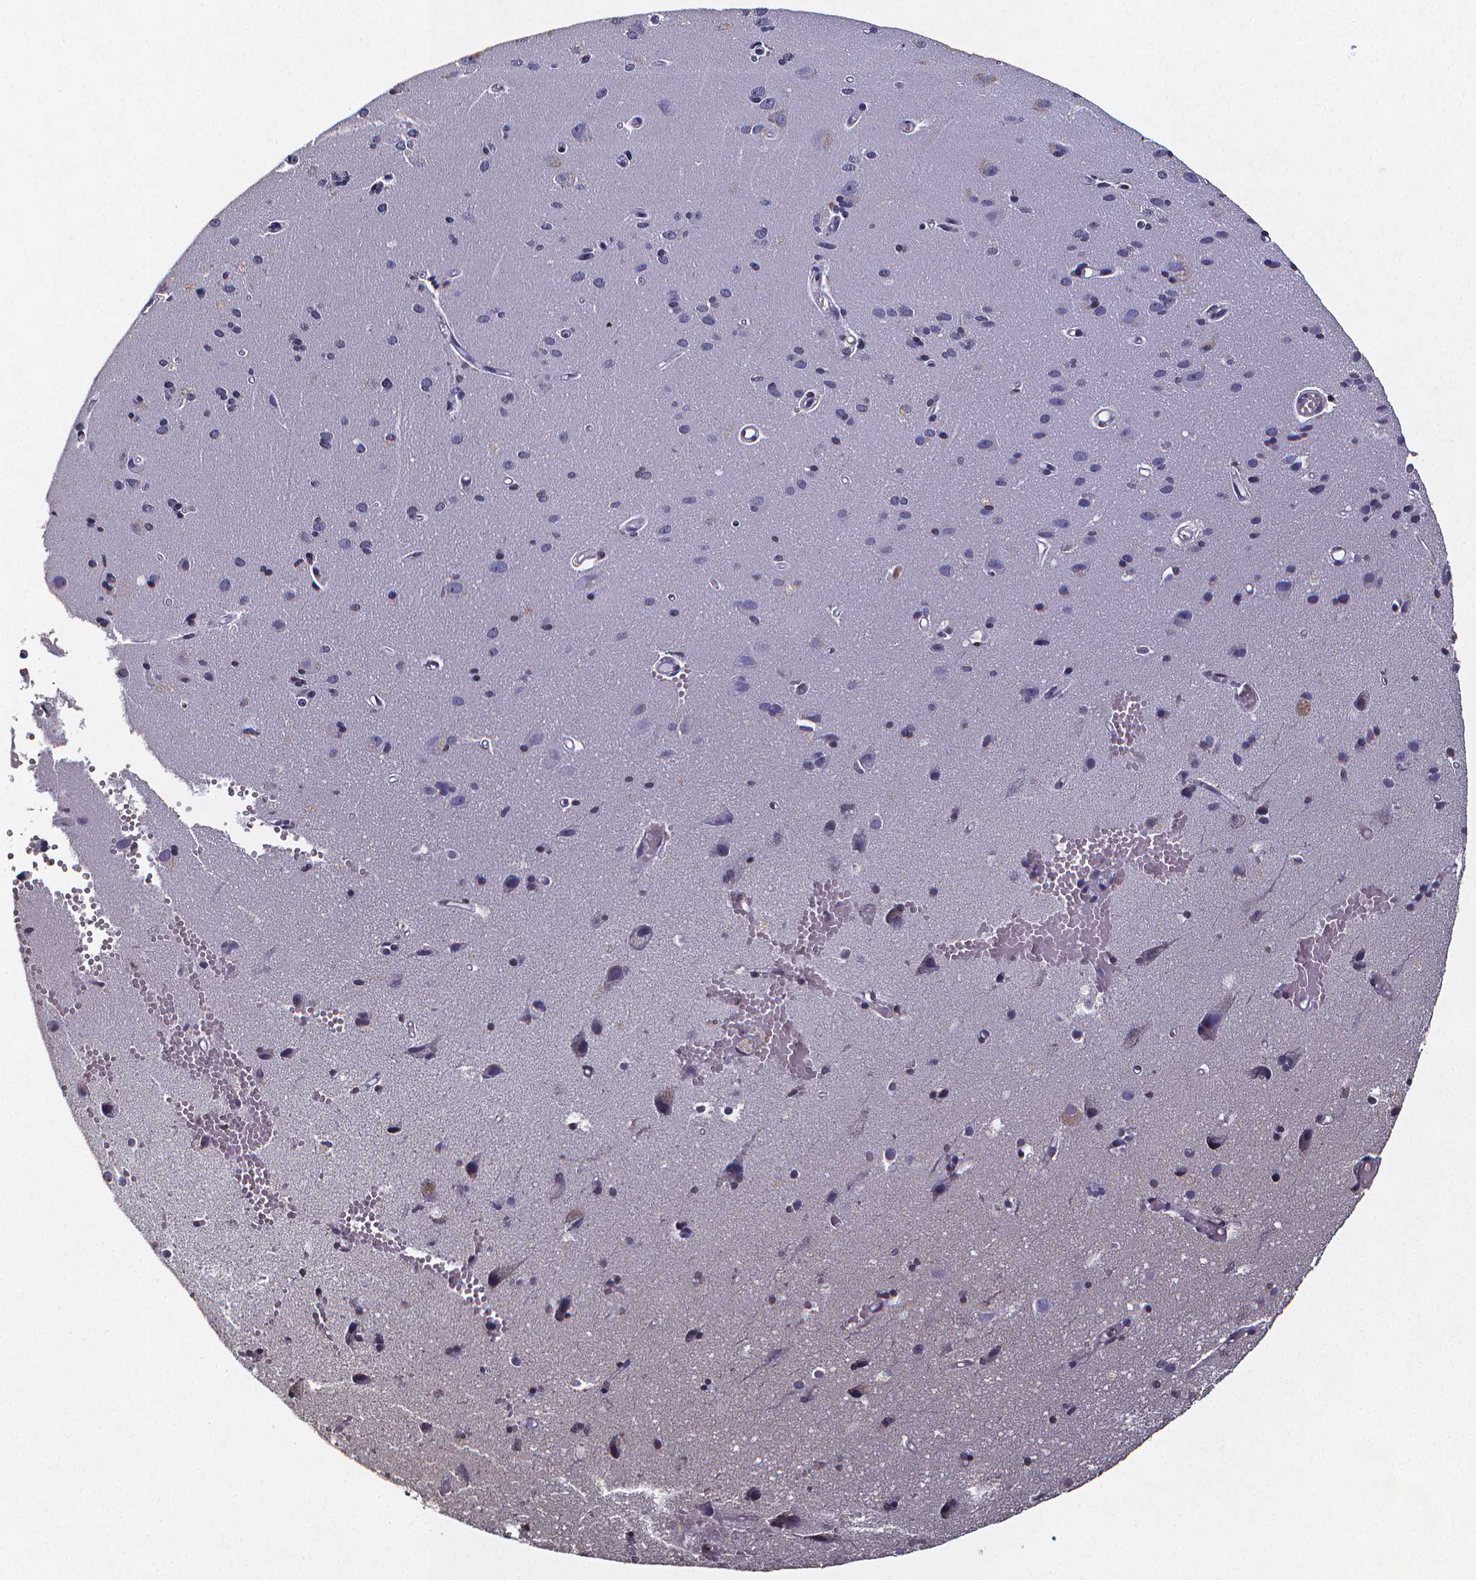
{"staining": {"intensity": "negative", "quantity": "none", "location": "none"}, "tissue": "cerebral cortex", "cell_type": "Endothelial cells", "image_type": "normal", "snomed": [{"axis": "morphology", "description": "Normal tissue, NOS"}, {"axis": "morphology", "description": "Glioma, malignant, High grade"}, {"axis": "topography", "description": "Cerebral cortex"}], "caption": "The histopathology image shows no significant staining in endothelial cells of cerebral cortex.", "gene": "TP73", "patient": {"sex": "male", "age": 71}}